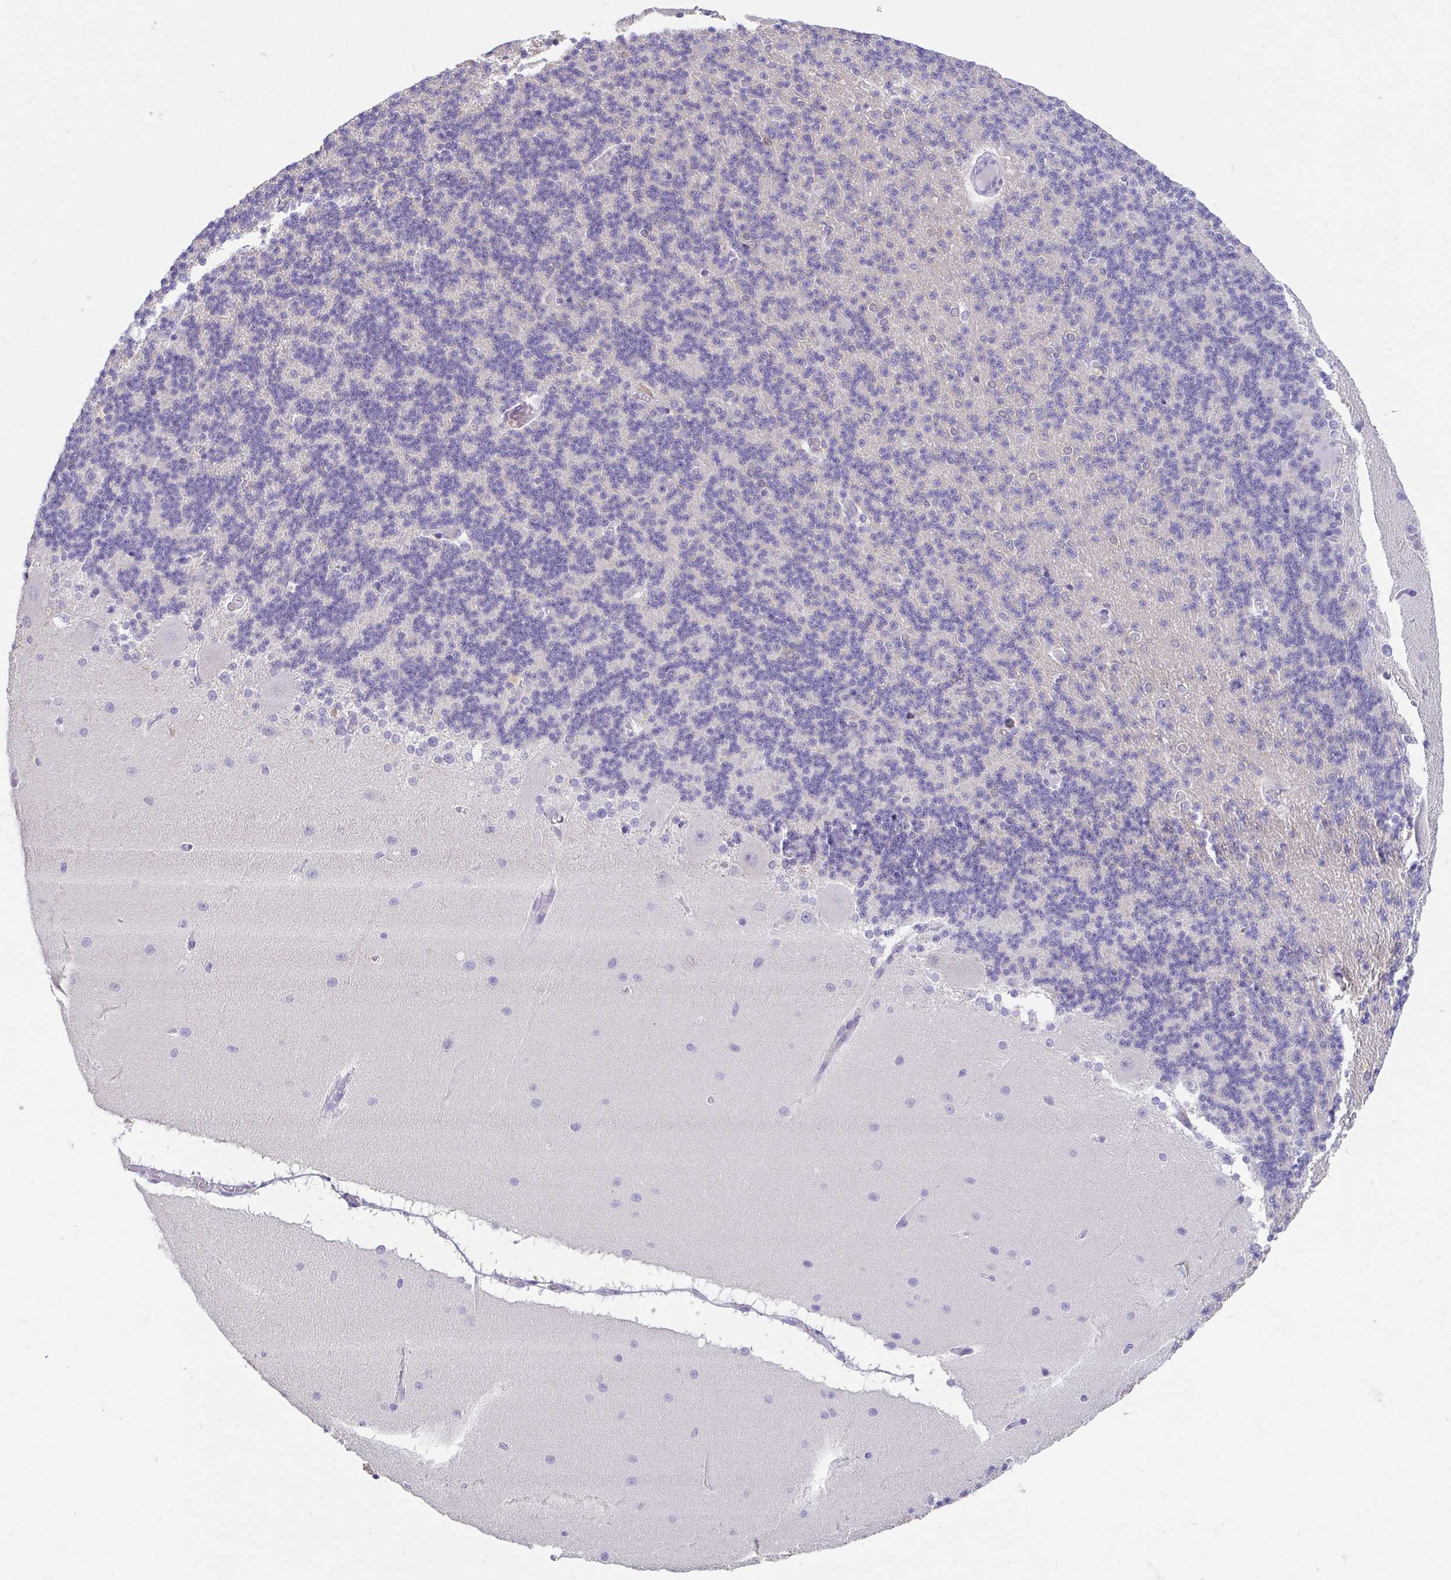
{"staining": {"intensity": "negative", "quantity": "none", "location": "none"}, "tissue": "cerebellum", "cell_type": "Cells in granular layer", "image_type": "normal", "snomed": [{"axis": "morphology", "description": "Normal tissue, NOS"}, {"axis": "topography", "description": "Cerebellum"}], "caption": "Cells in granular layer show no significant protein positivity in unremarkable cerebellum. (Stains: DAB (3,3'-diaminobenzidine) IHC with hematoxylin counter stain, Microscopy: brightfield microscopy at high magnification).", "gene": "FABP3", "patient": {"sex": "female", "age": 54}}